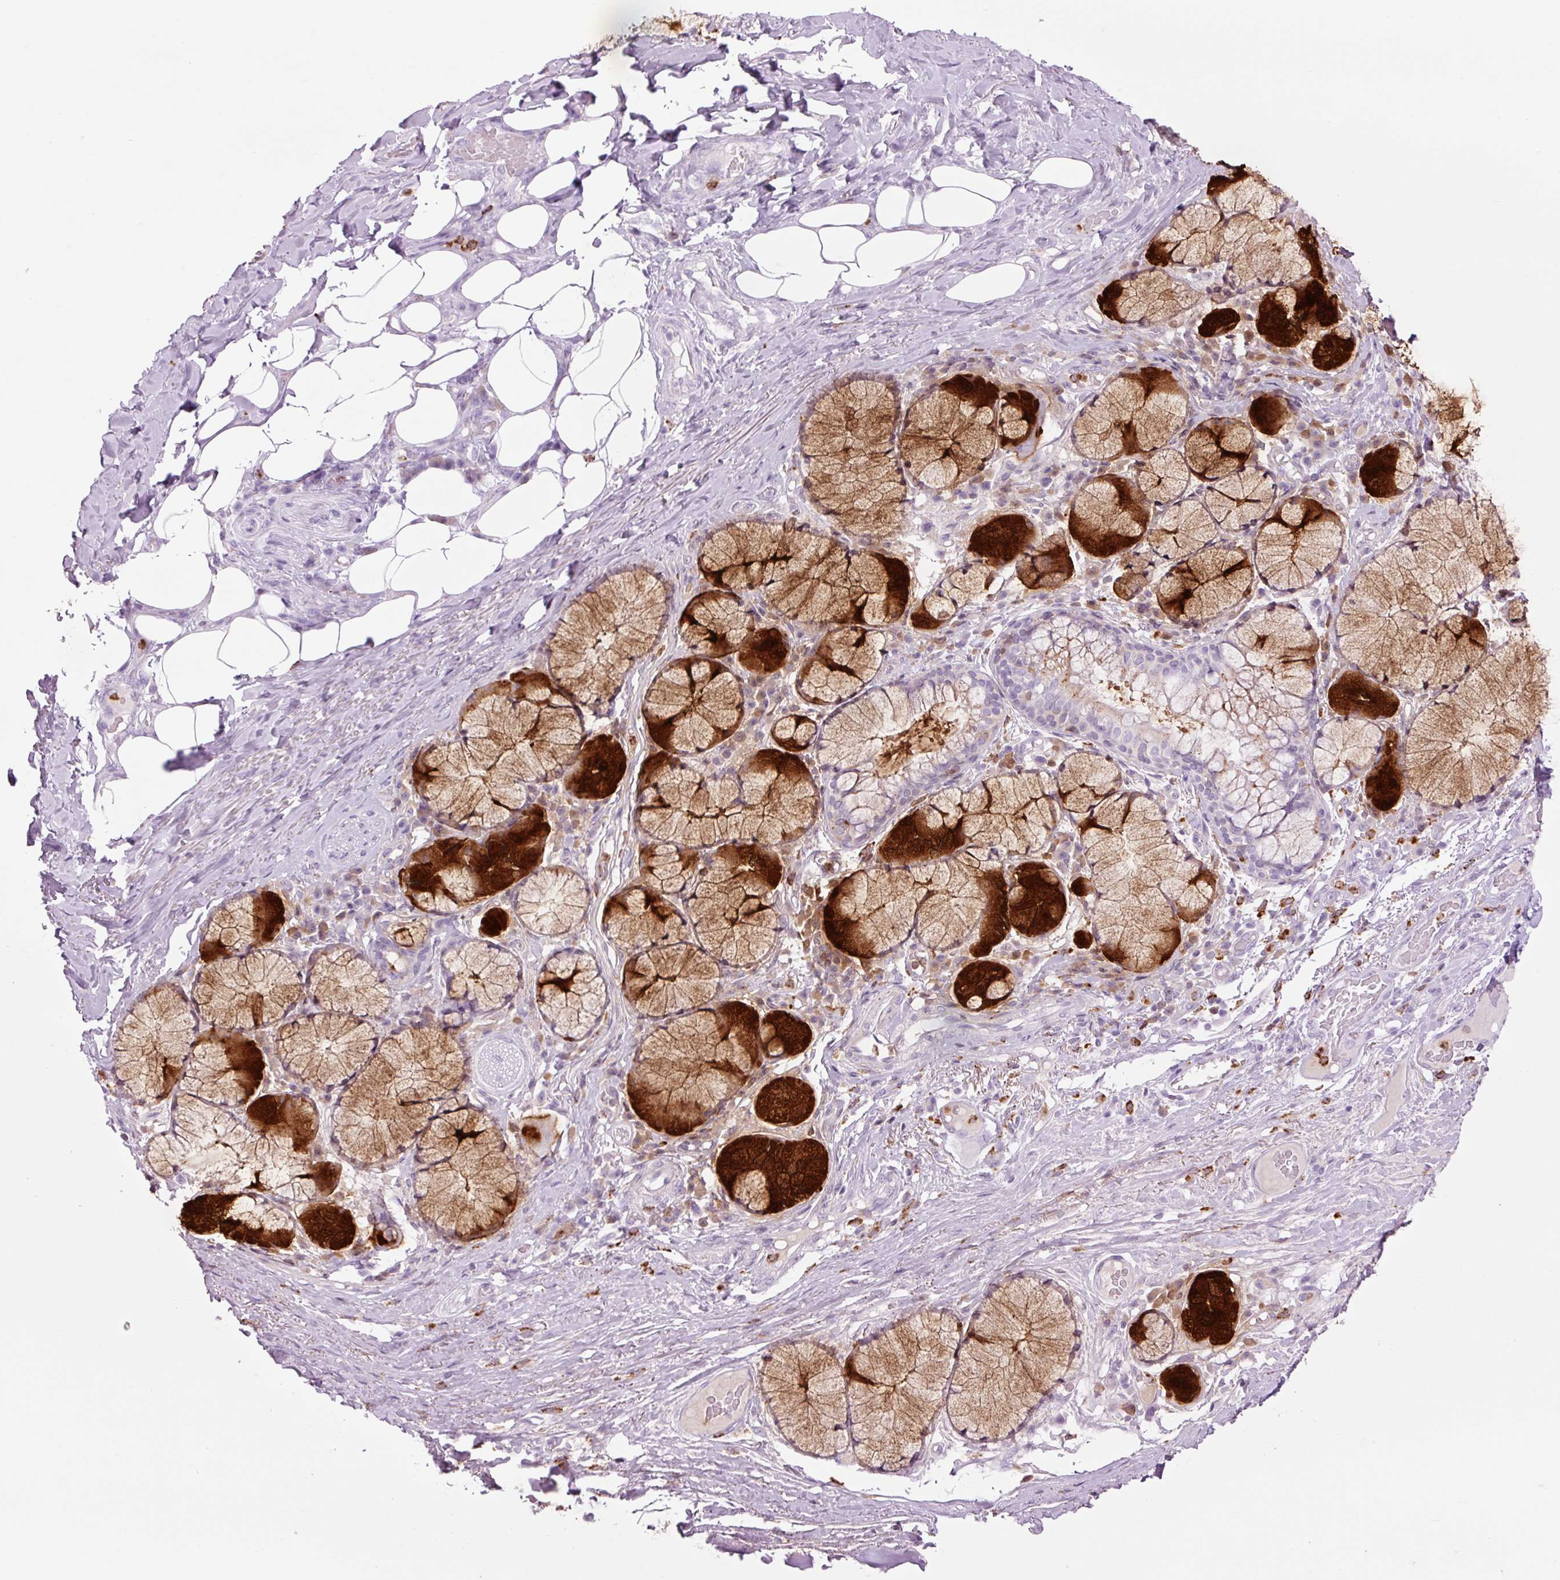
{"staining": {"intensity": "negative", "quantity": "none", "location": "none"}, "tissue": "adipose tissue", "cell_type": "Adipocytes", "image_type": "normal", "snomed": [{"axis": "morphology", "description": "Normal tissue, NOS"}, {"axis": "topography", "description": "Cartilage tissue"}, {"axis": "topography", "description": "Bronchus"}], "caption": "The immunohistochemistry image has no significant positivity in adipocytes of adipose tissue. The staining was performed using DAB to visualize the protein expression in brown, while the nuclei were stained in blue with hematoxylin (Magnification: 20x).", "gene": "LYZ", "patient": {"sex": "male", "age": 56}}